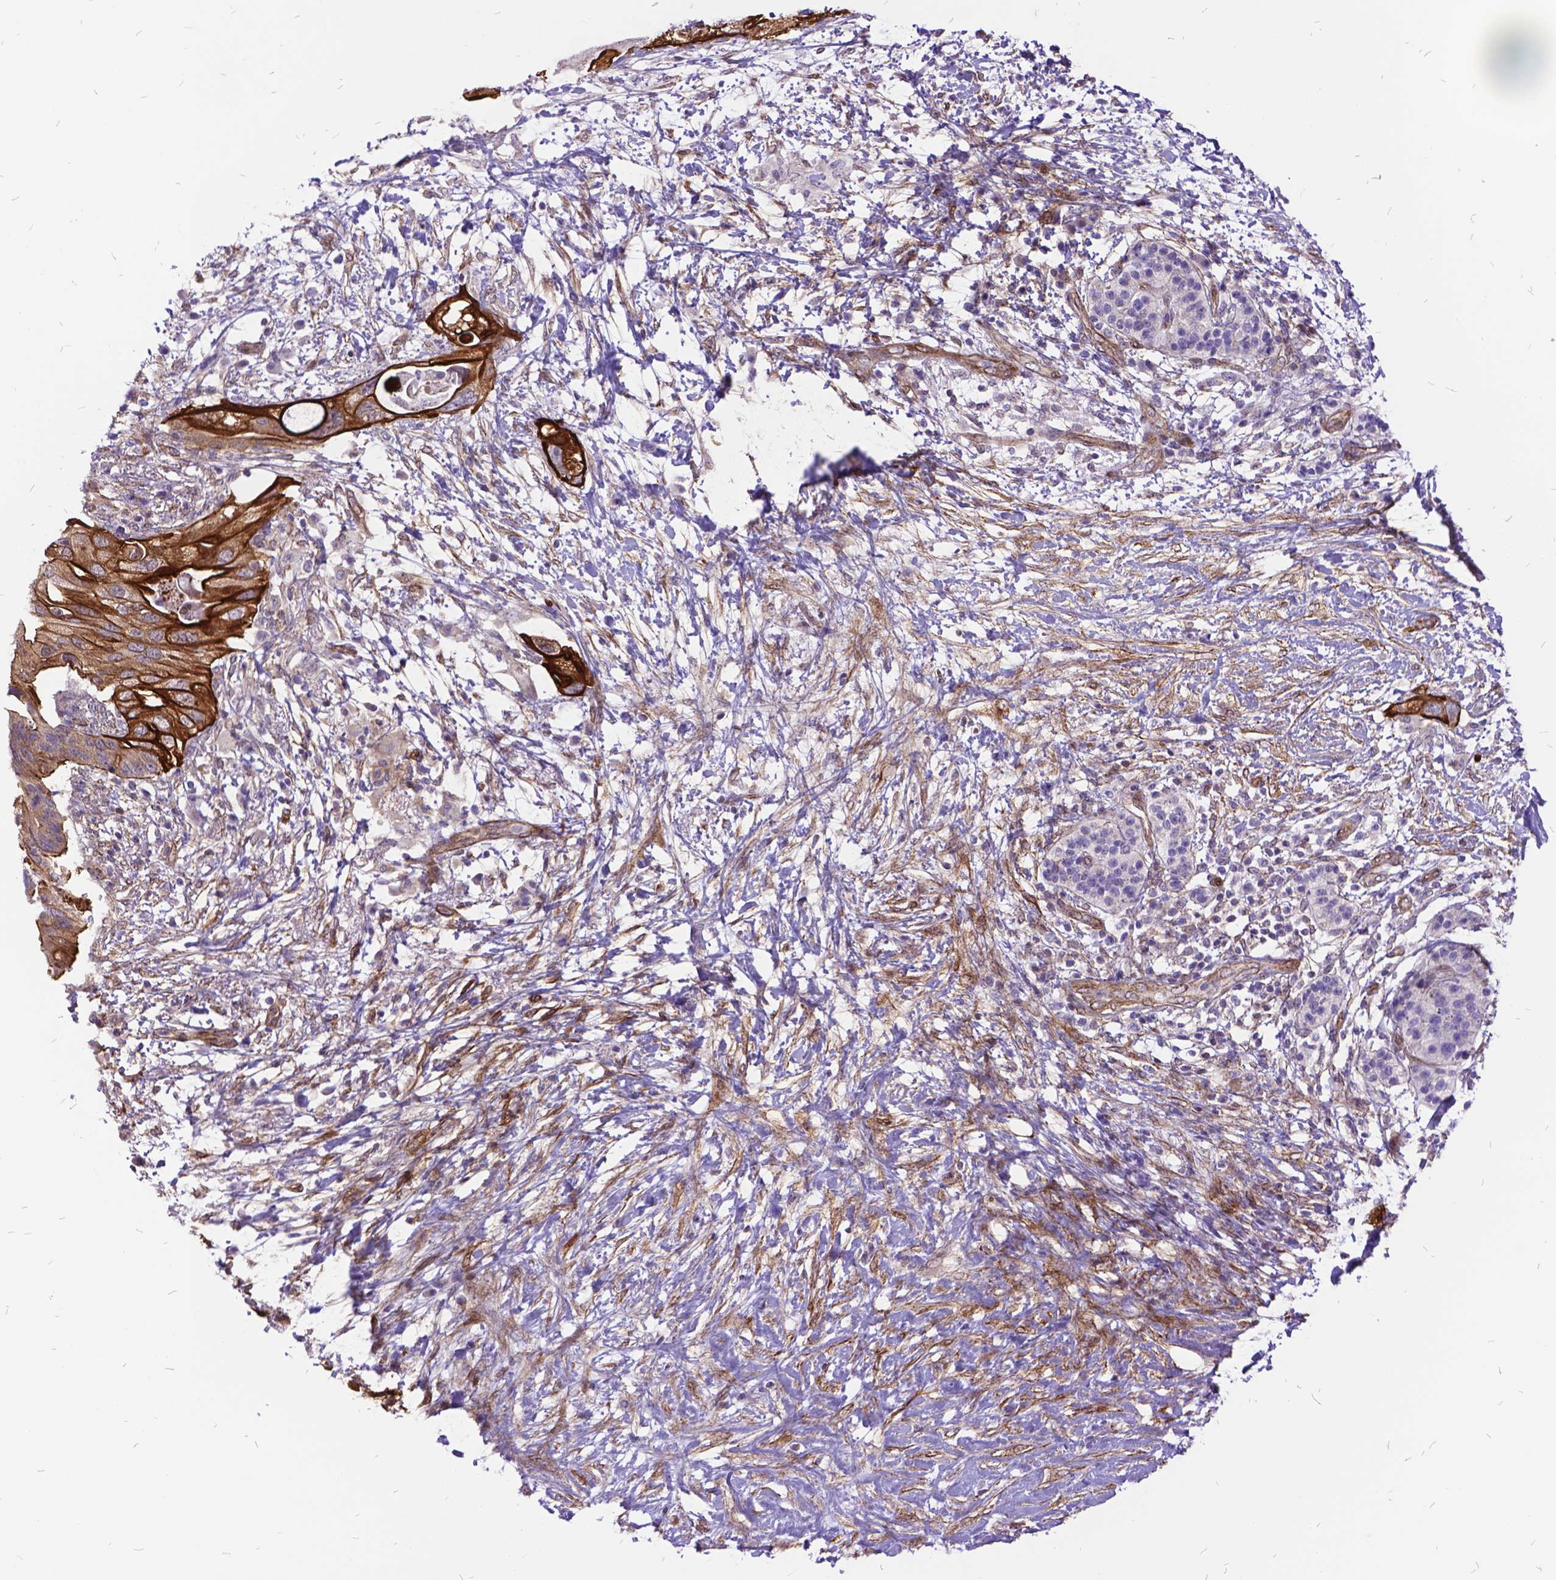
{"staining": {"intensity": "moderate", "quantity": ">75%", "location": "cytoplasmic/membranous"}, "tissue": "pancreatic cancer", "cell_type": "Tumor cells", "image_type": "cancer", "snomed": [{"axis": "morphology", "description": "Adenocarcinoma, NOS"}, {"axis": "topography", "description": "Pancreas"}], "caption": "A high-resolution micrograph shows IHC staining of pancreatic cancer, which reveals moderate cytoplasmic/membranous expression in approximately >75% of tumor cells.", "gene": "GRB7", "patient": {"sex": "female", "age": 72}}